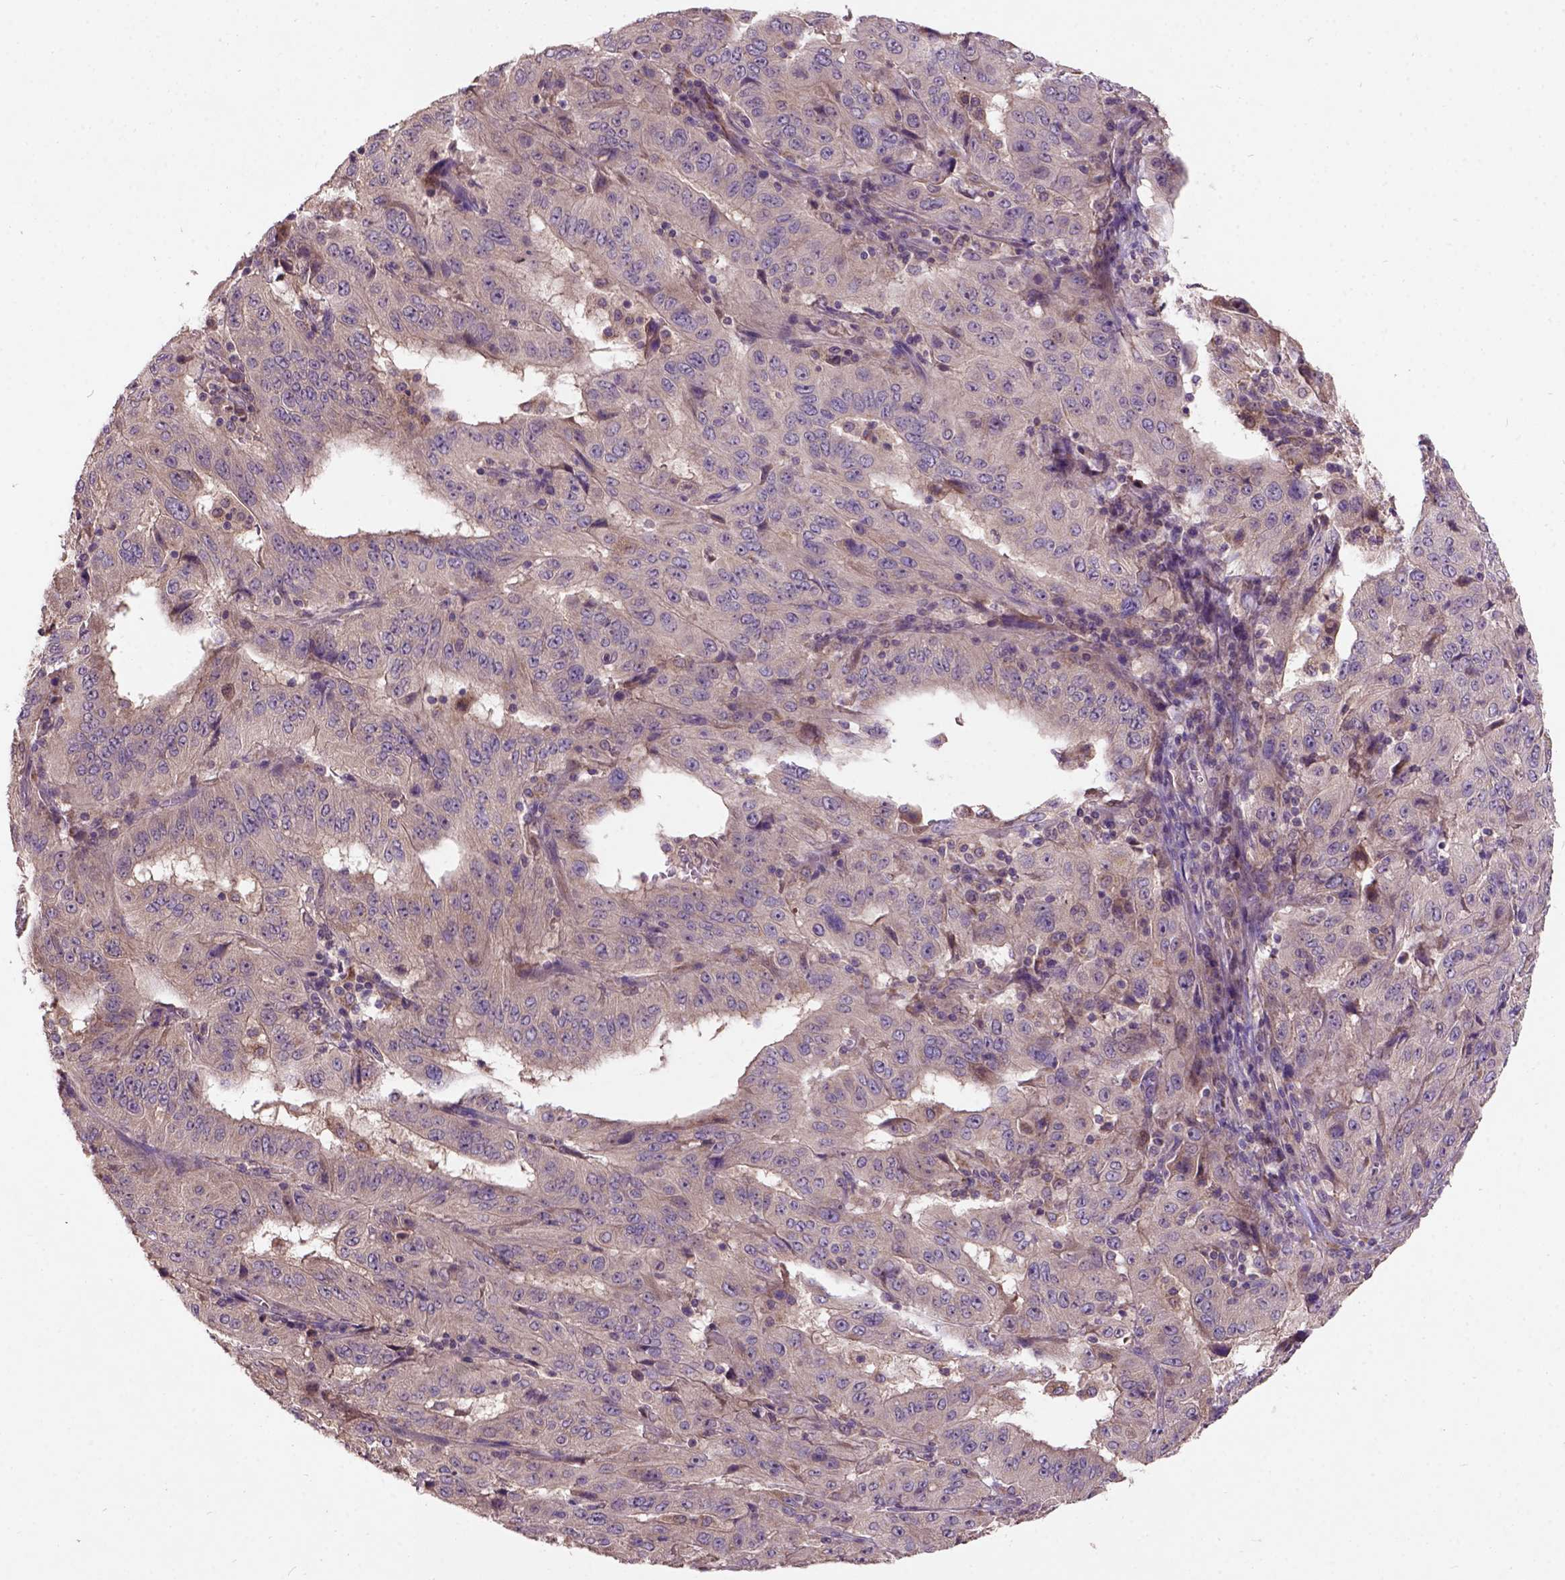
{"staining": {"intensity": "weak", "quantity": ">75%", "location": "cytoplasmic/membranous"}, "tissue": "pancreatic cancer", "cell_type": "Tumor cells", "image_type": "cancer", "snomed": [{"axis": "morphology", "description": "Adenocarcinoma, NOS"}, {"axis": "topography", "description": "Pancreas"}], "caption": "This histopathology image exhibits immunohistochemistry staining of pancreatic cancer (adenocarcinoma), with low weak cytoplasmic/membranous expression in about >75% of tumor cells.", "gene": "KBTBD8", "patient": {"sex": "male", "age": 63}}